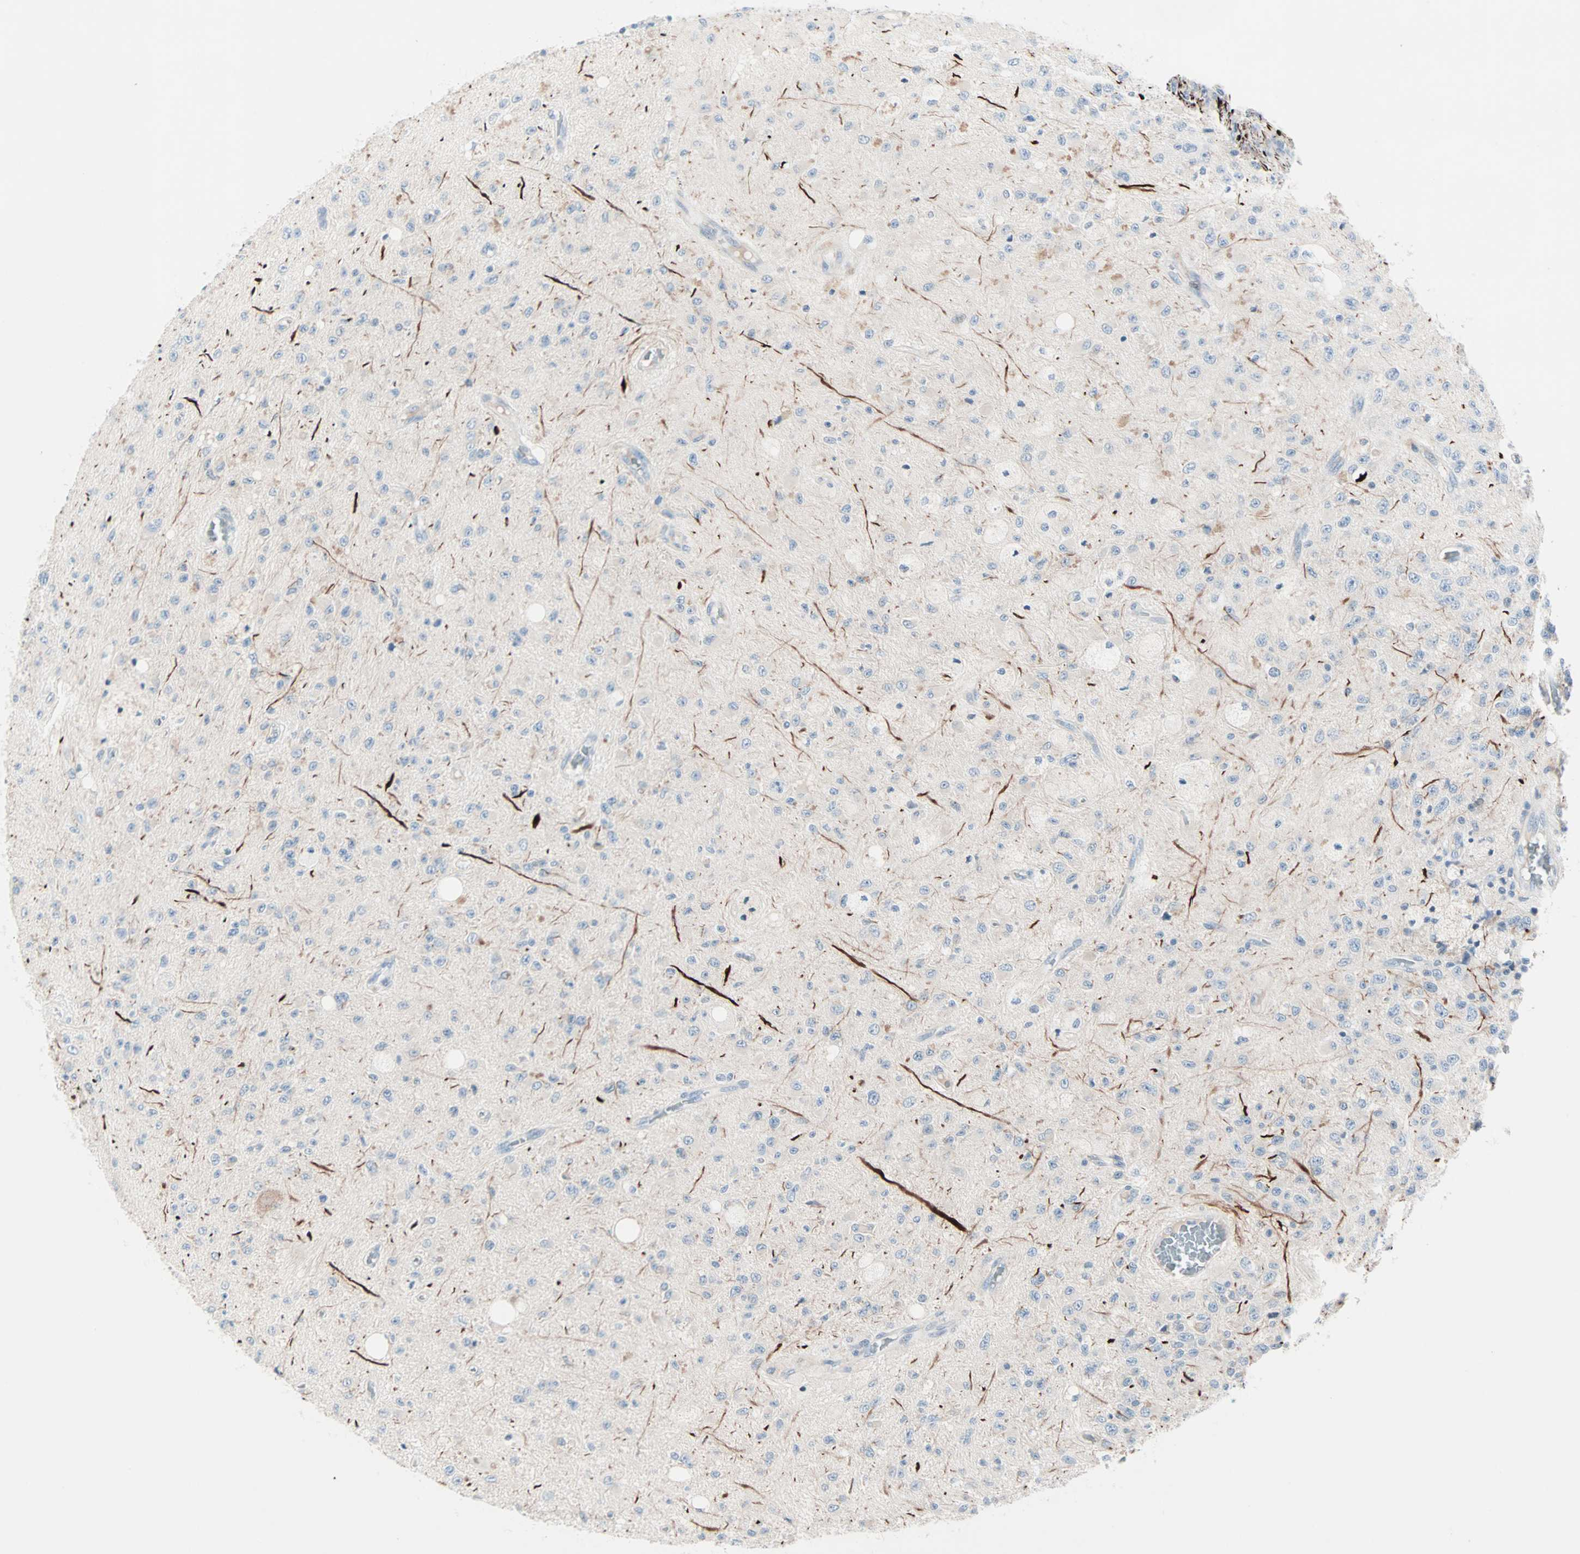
{"staining": {"intensity": "negative", "quantity": "none", "location": "none"}, "tissue": "glioma", "cell_type": "Tumor cells", "image_type": "cancer", "snomed": [{"axis": "morphology", "description": "Glioma, malignant, High grade"}, {"axis": "topography", "description": "pancreas cauda"}], "caption": "A histopathology image of glioma stained for a protein demonstrates no brown staining in tumor cells.", "gene": "NEFH", "patient": {"sex": "male", "age": 60}}